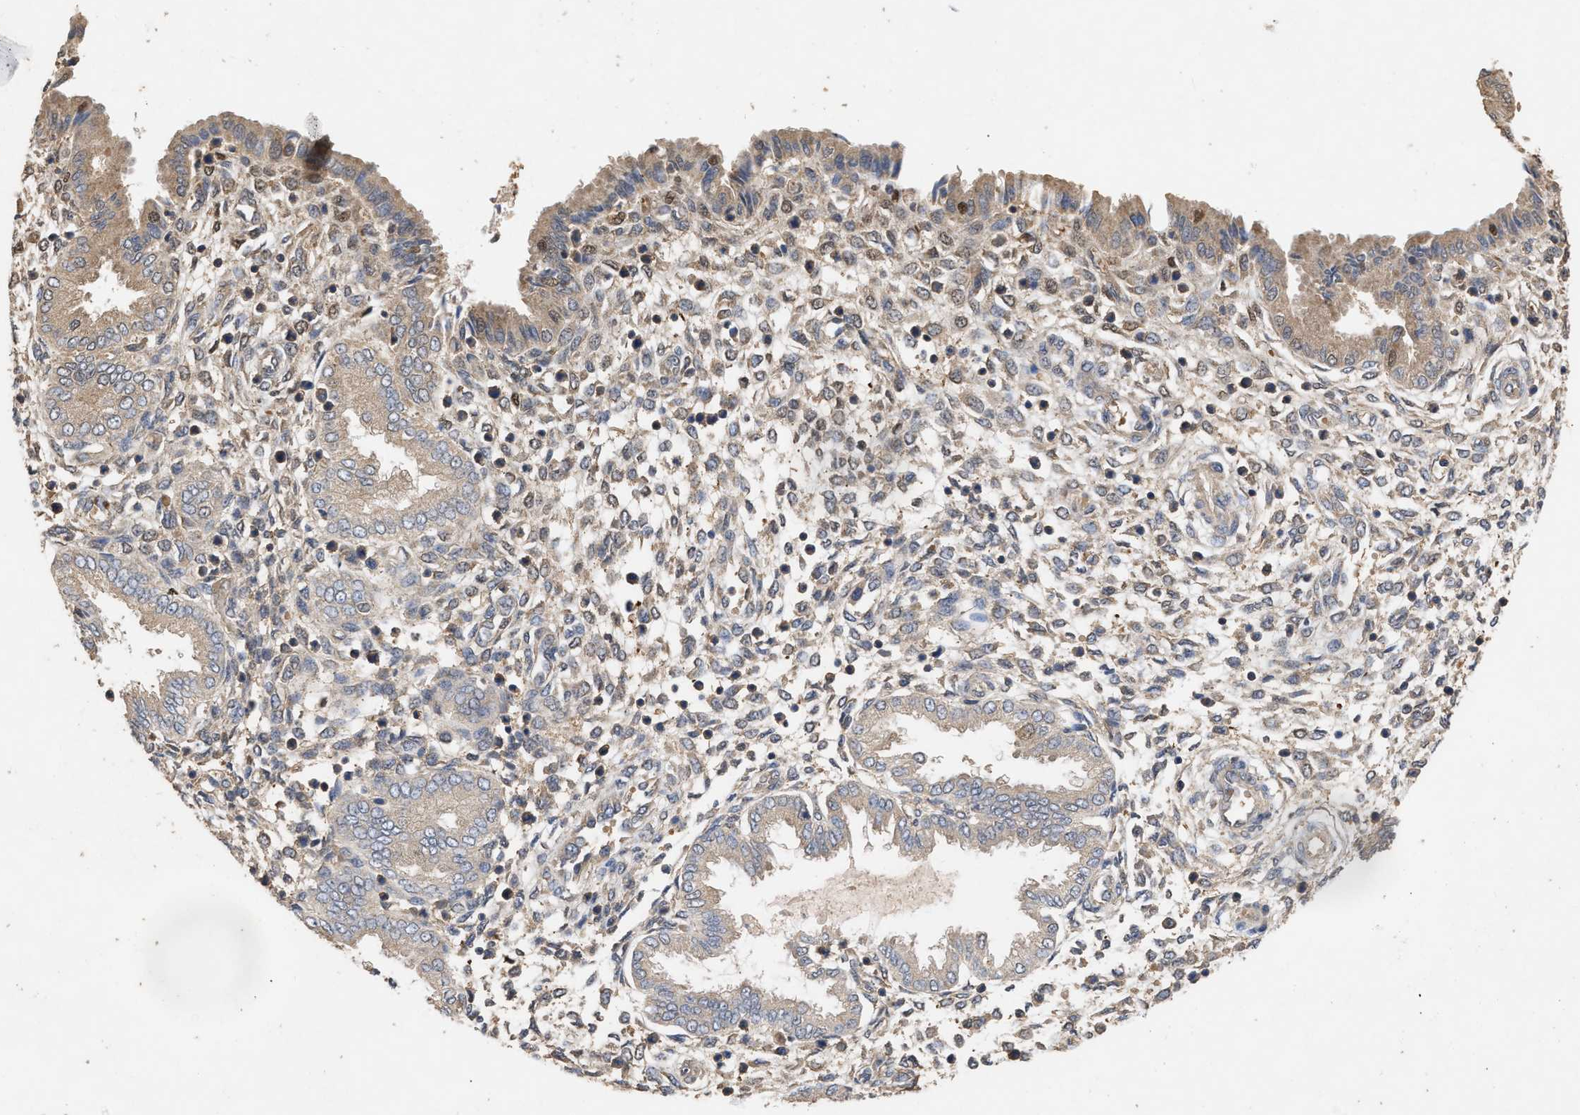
{"staining": {"intensity": "moderate", "quantity": ">75%", "location": "cytoplasmic/membranous"}, "tissue": "endometrium", "cell_type": "Cells in endometrial stroma", "image_type": "normal", "snomed": [{"axis": "morphology", "description": "Normal tissue, NOS"}, {"axis": "topography", "description": "Endometrium"}], "caption": "This histopathology image exhibits IHC staining of benign endometrium, with medium moderate cytoplasmic/membranous staining in approximately >75% of cells in endometrial stroma.", "gene": "FITM1", "patient": {"sex": "female", "age": 33}}